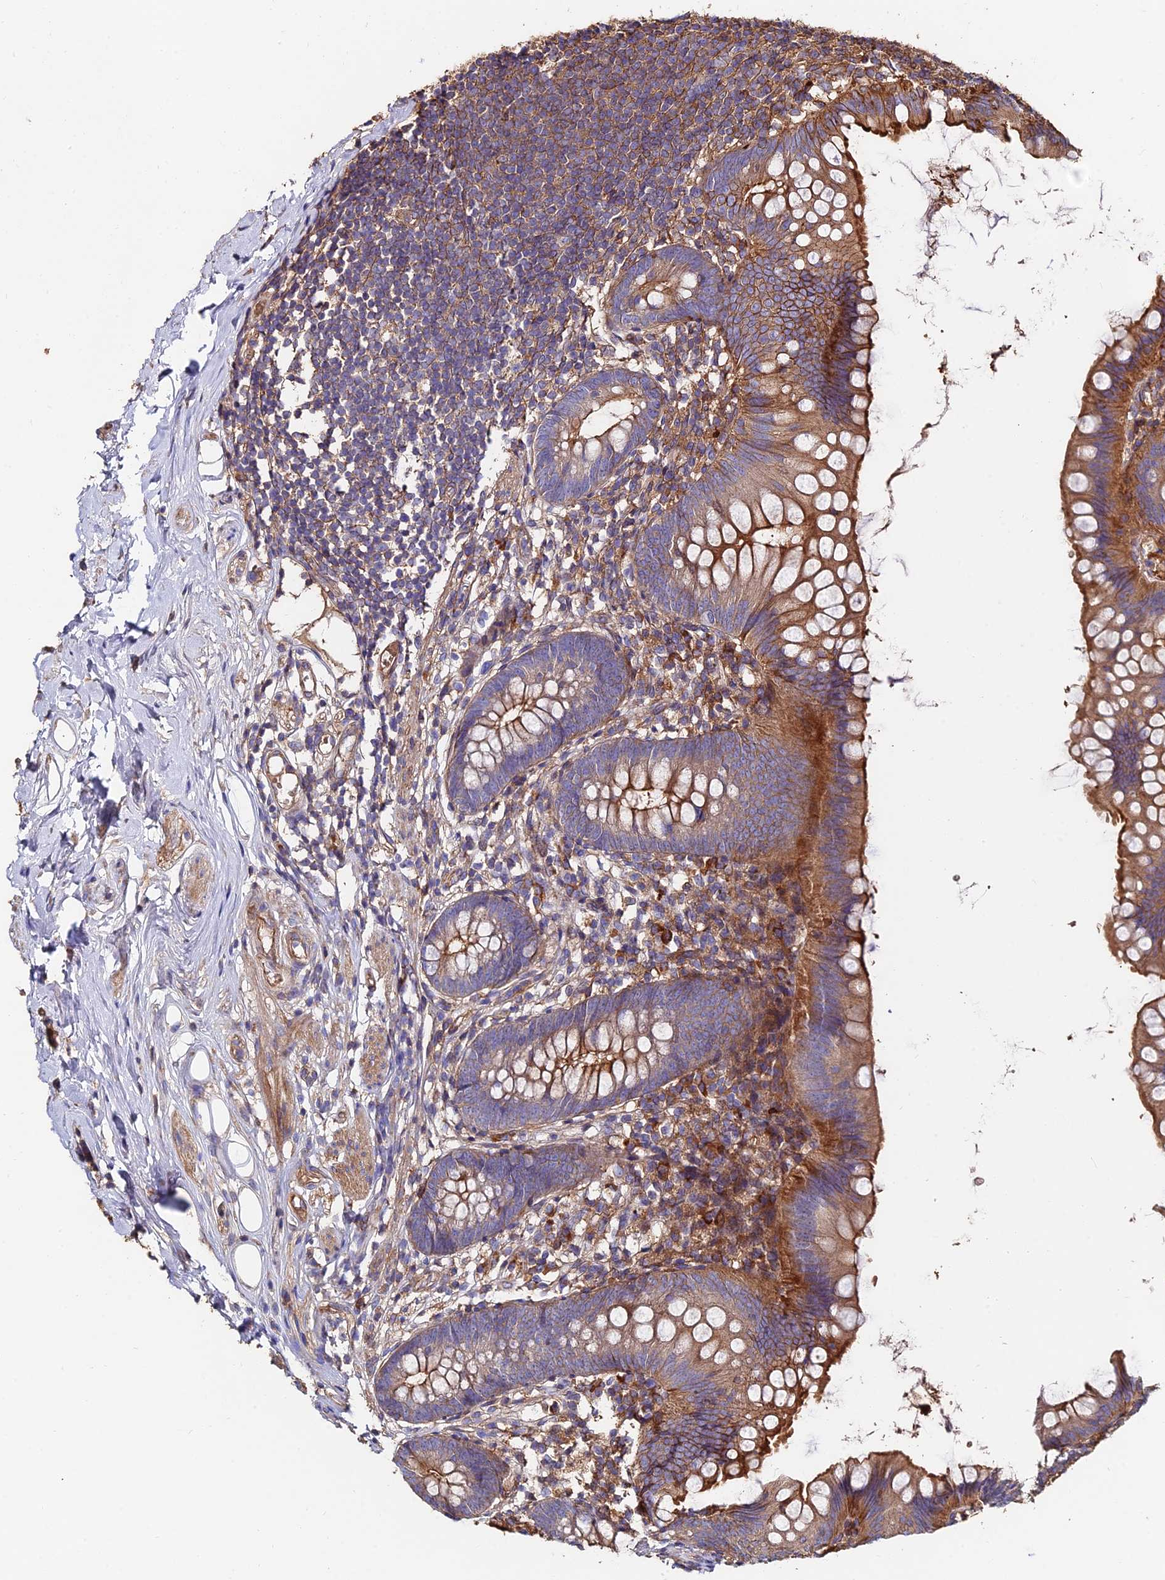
{"staining": {"intensity": "moderate", "quantity": "25%-75%", "location": "cytoplasmic/membranous"}, "tissue": "appendix", "cell_type": "Glandular cells", "image_type": "normal", "snomed": [{"axis": "morphology", "description": "Normal tissue, NOS"}, {"axis": "topography", "description": "Appendix"}], "caption": "Protein expression analysis of benign appendix exhibits moderate cytoplasmic/membranous staining in about 25%-75% of glandular cells.", "gene": "EXT1", "patient": {"sex": "female", "age": 62}}